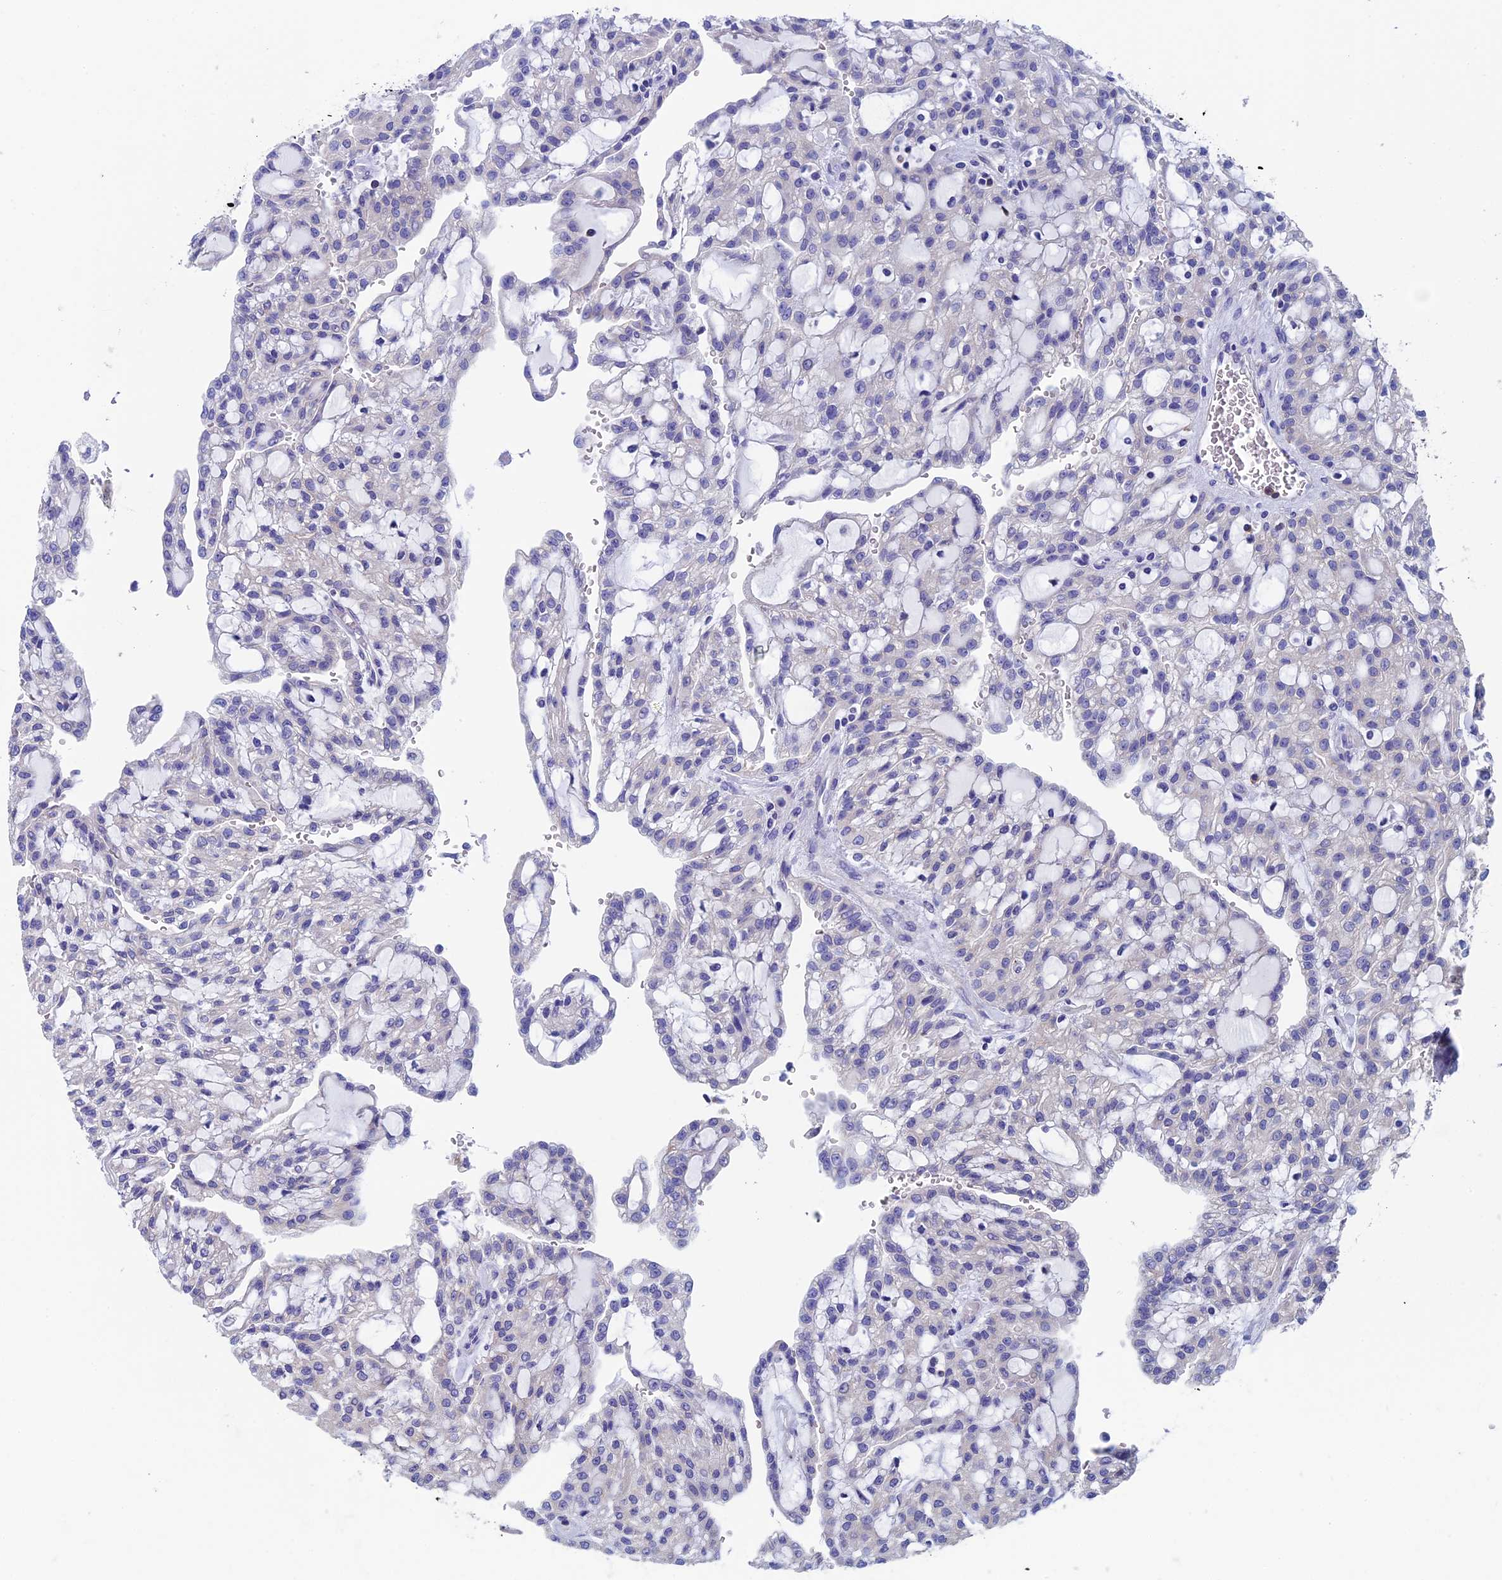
{"staining": {"intensity": "negative", "quantity": "none", "location": "none"}, "tissue": "renal cancer", "cell_type": "Tumor cells", "image_type": "cancer", "snomed": [{"axis": "morphology", "description": "Adenocarcinoma, NOS"}, {"axis": "topography", "description": "Kidney"}], "caption": "There is no significant staining in tumor cells of renal cancer. The staining is performed using DAB (3,3'-diaminobenzidine) brown chromogen with nuclei counter-stained in using hematoxylin.", "gene": "SEPTIN1", "patient": {"sex": "male", "age": 63}}